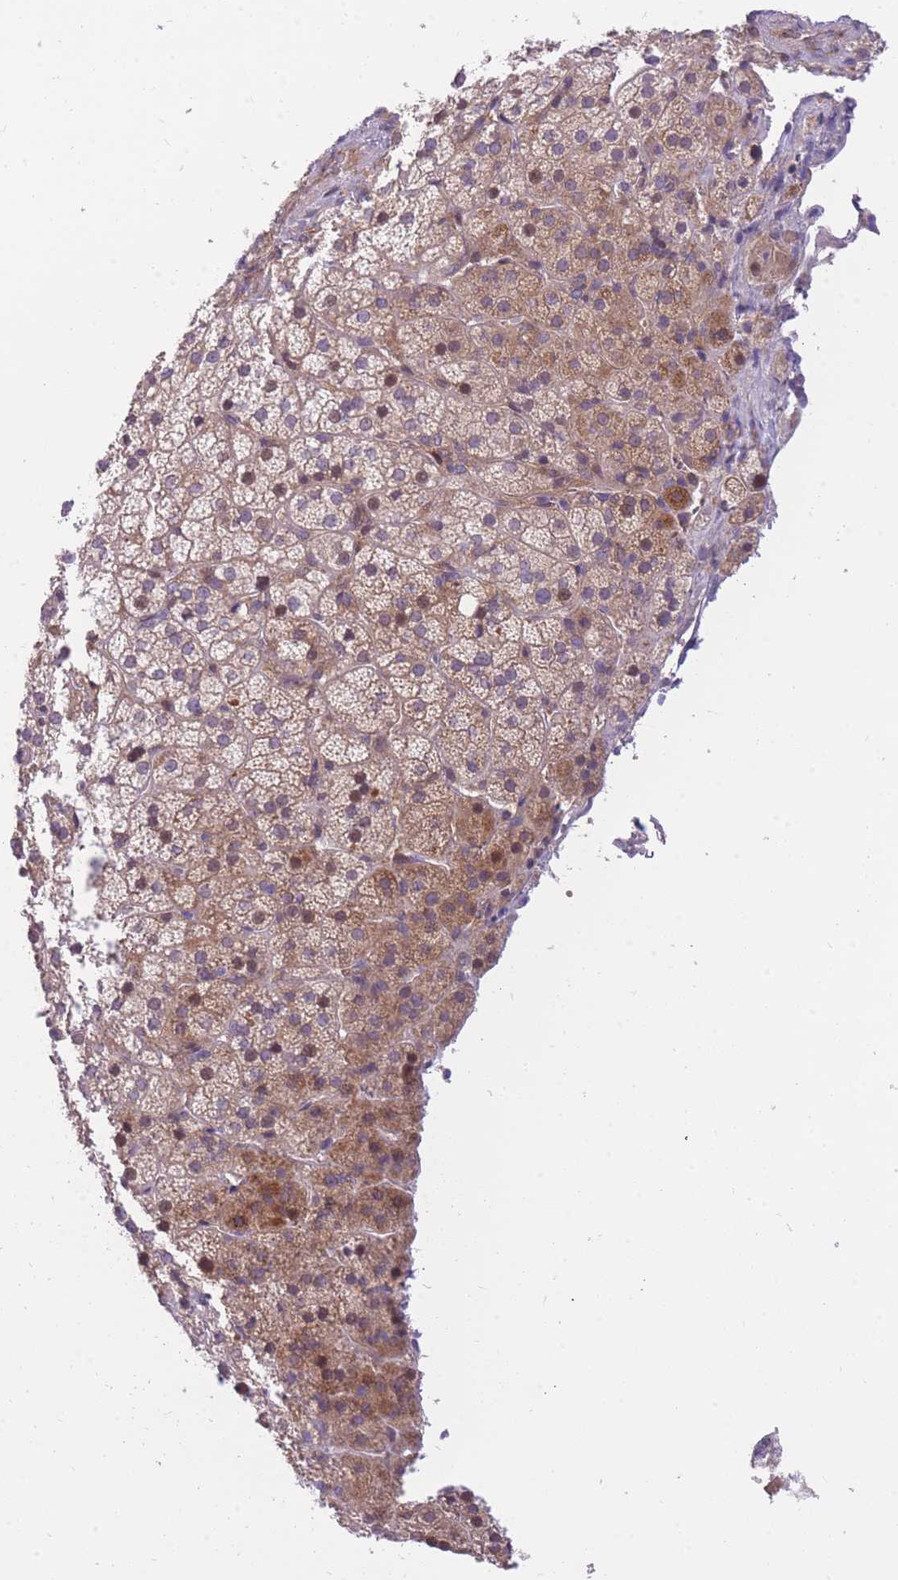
{"staining": {"intensity": "moderate", "quantity": "25%-75%", "location": "cytoplasmic/membranous"}, "tissue": "adrenal gland", "cell_type": "Glandular cells", "image_type": "normal", "snomed": [{"axis": "morphology", "description": "Normal tissue, NOS"}, {"axis": "topography", "description": "Adrenal gland"}], "caption": "Brown immunohistochemical staining in benign human adrenal gland exhibits moderate cytoplasmic/membranous positivity in approximately 25%-75% of glandular cells. (DAB = brown stain, brightfield microscopy at high magnification).", "gene": "CRYGN", "patient": {"sex": "female", "age": 70}}